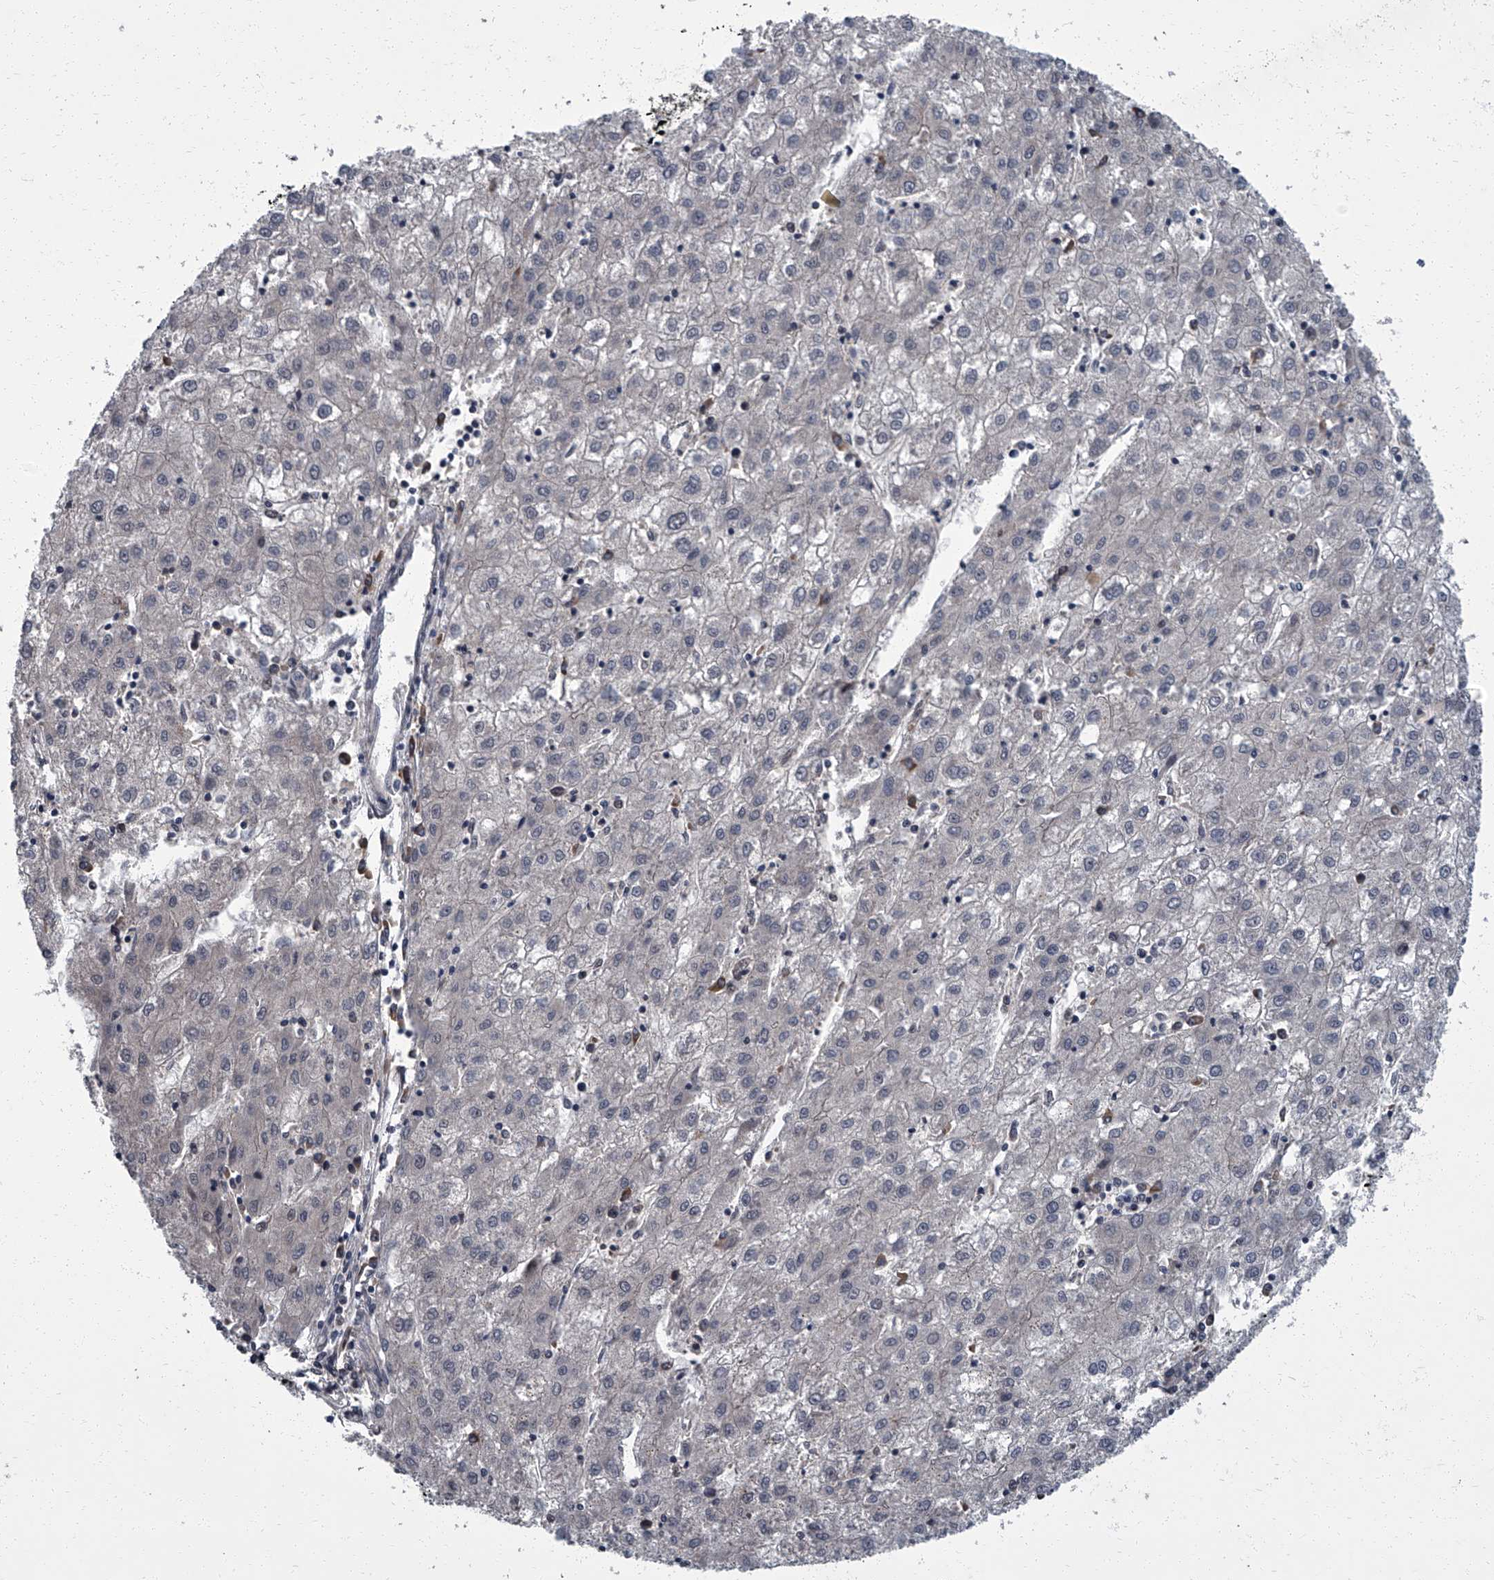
{"staining": {"intensity": "negative", "quantity": "none", "location": "none"}, "tissue": "liver cancer", "cell_type": "Tumor cells", "image_type": "cancer", "snomed": [{"axis": "morphology", "description": "Carcinoma, Hepatocellular, NOS"}, {"axis": "topography", "description": "Liver"}], "caption": "Liver hepatocellular carcinoma stained for a protein using immunohistochemistry (IHC) exhibits no positivity tumor cells.", "gene": "ZNF274", "patient": {"sex": "male", "age": 72}}